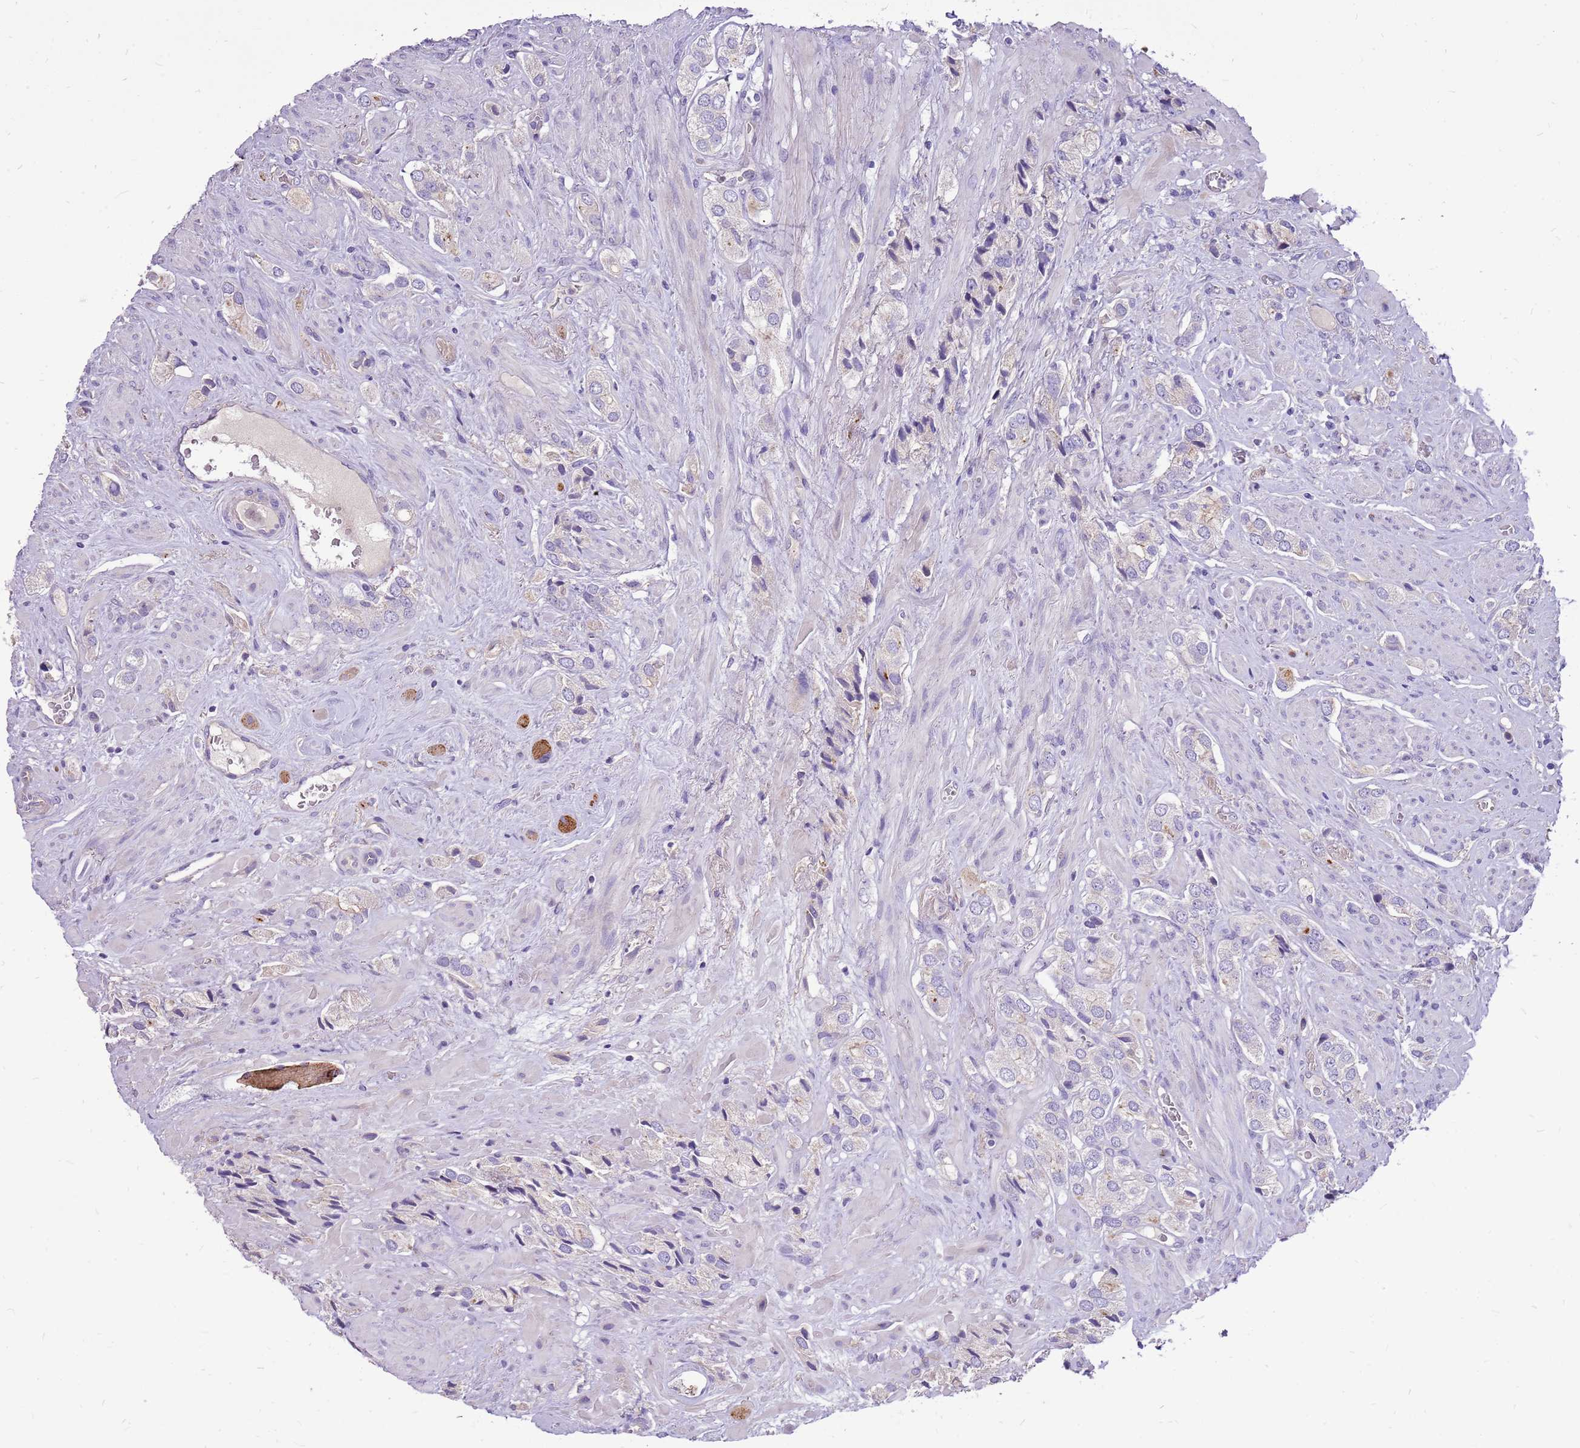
{"staining": {"intensity": "negative", "quantity": "none", "location": "none"}, "tissue": "prostate cancer", "cell_type": "Tumor cells", "image_type": "cancer", "snomed": [{"axis": "morphology", "description": "Adenocarcinoma, High grade"}, {"axis": "topography", "description": "Prostate and seminal vesicle, NOS"}], "caption": "High power microscopy histopathology image of an immunohistochemistry (IHC) histopathology image of prostate high-grade adenocarcinoma, revealing no significant positivity in tumor cells. The staining was performed using DAB to visualize the protein expression in brown, while the nuclei were stained in blue with hematoxylin (Magnification: 20x).", "gene": "NTN4", "patient": {"sex": "male", "age": 64}}